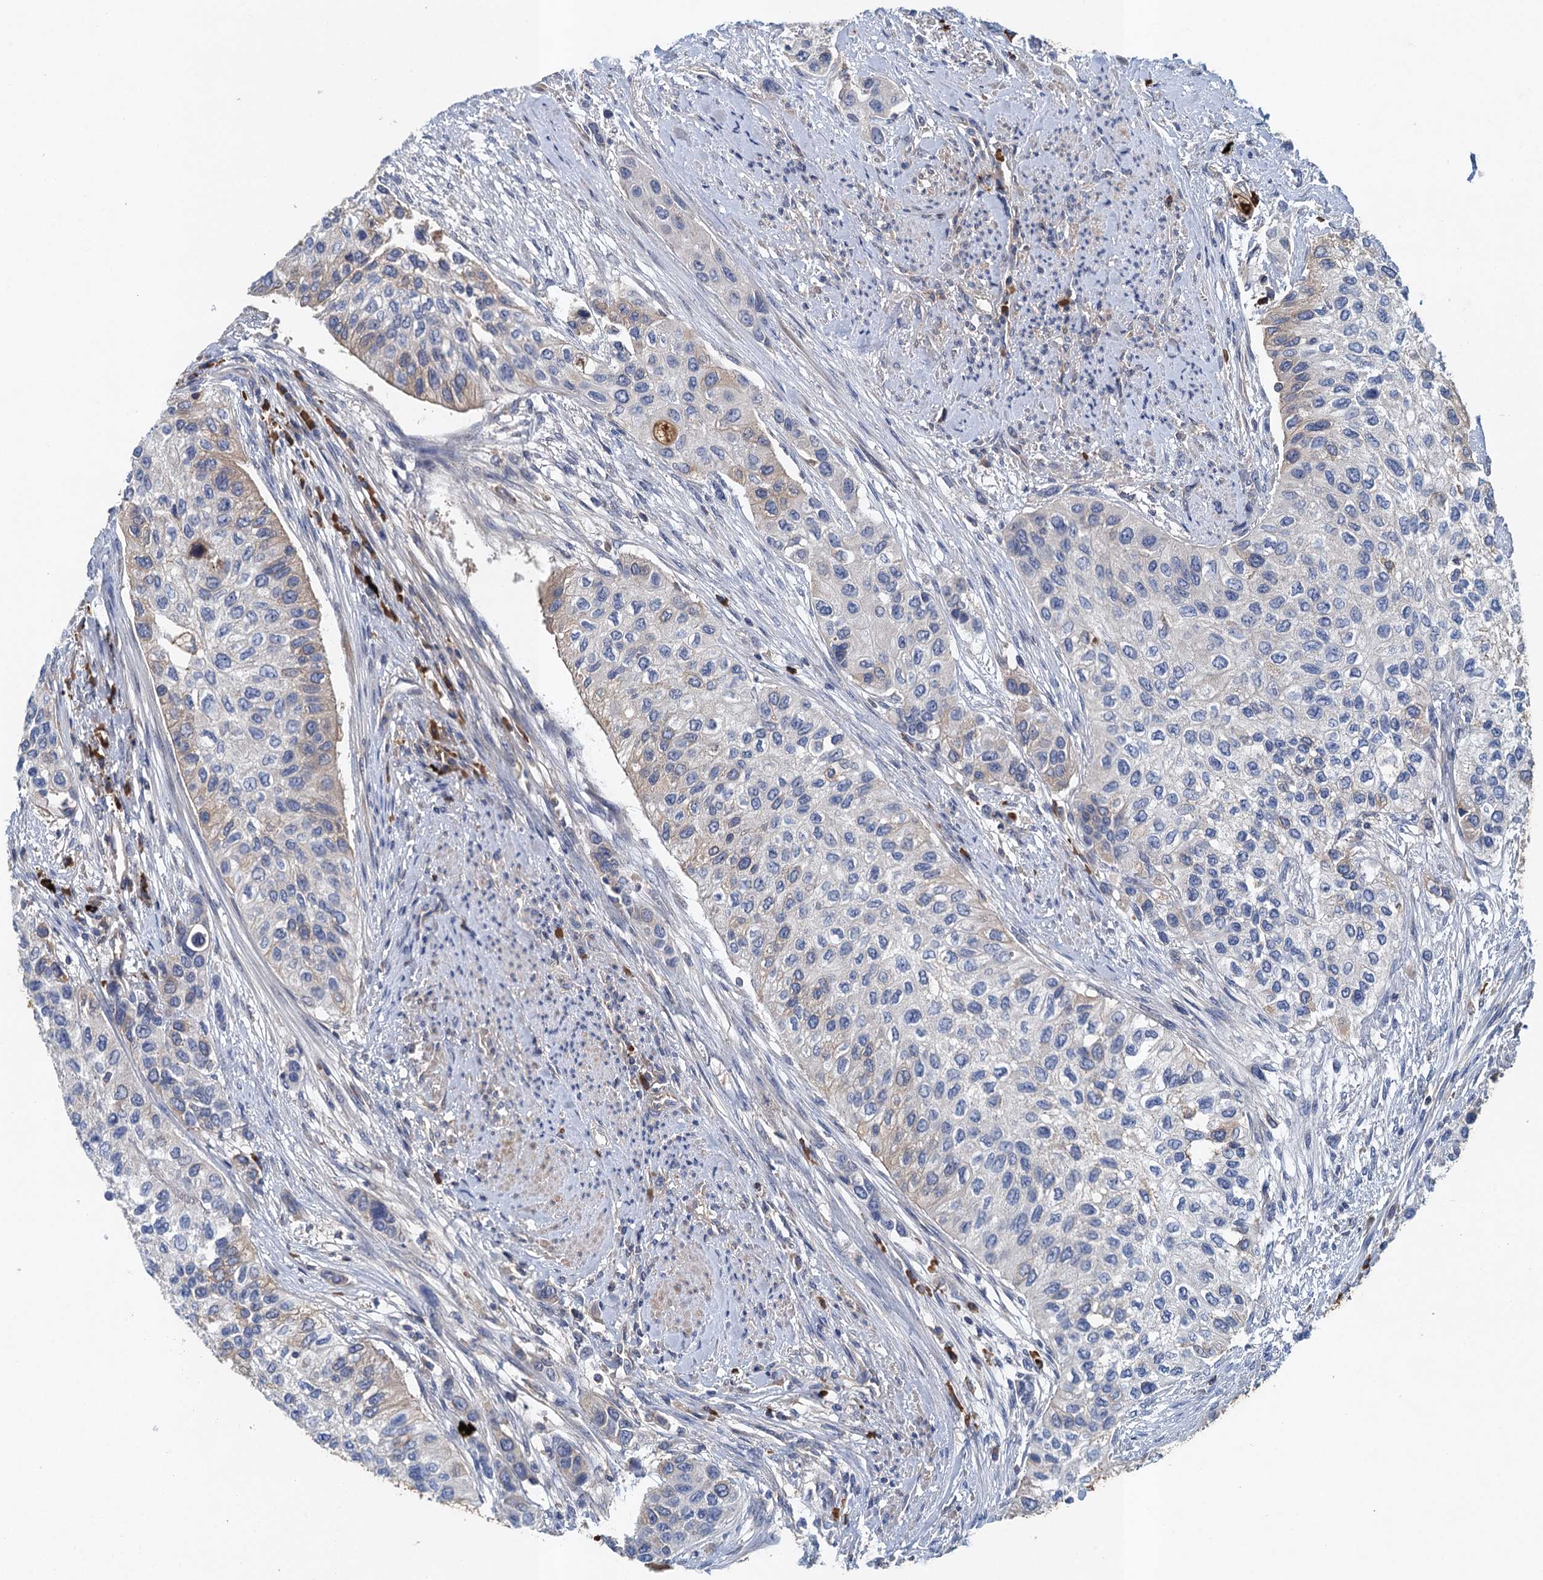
{"staining": {"intensity": "weak", "quantity": "<25%", "location": "cytoplasmic/membranous"}, "tissue": "urothelial cancer", "cell_type": "Tumor cells", "image_type": "cancer", "snomed": [{"axis": "morphology", "description": "Normal tissue, NOS"}, {"axis": "morphology", "description": "Urothelial carcinoma, High grade"}, {"axis": "topography", "description": "Vascular tissue"}, {"axis": "topography", "description": "Urinary bladder"}], "caption": "Protein analysis of high-grade urothelial carcinoma exhibits no significant positivity in tumor cells.", "gene": "TPCN1", "patient": {"sex": "female", "age": 56}}